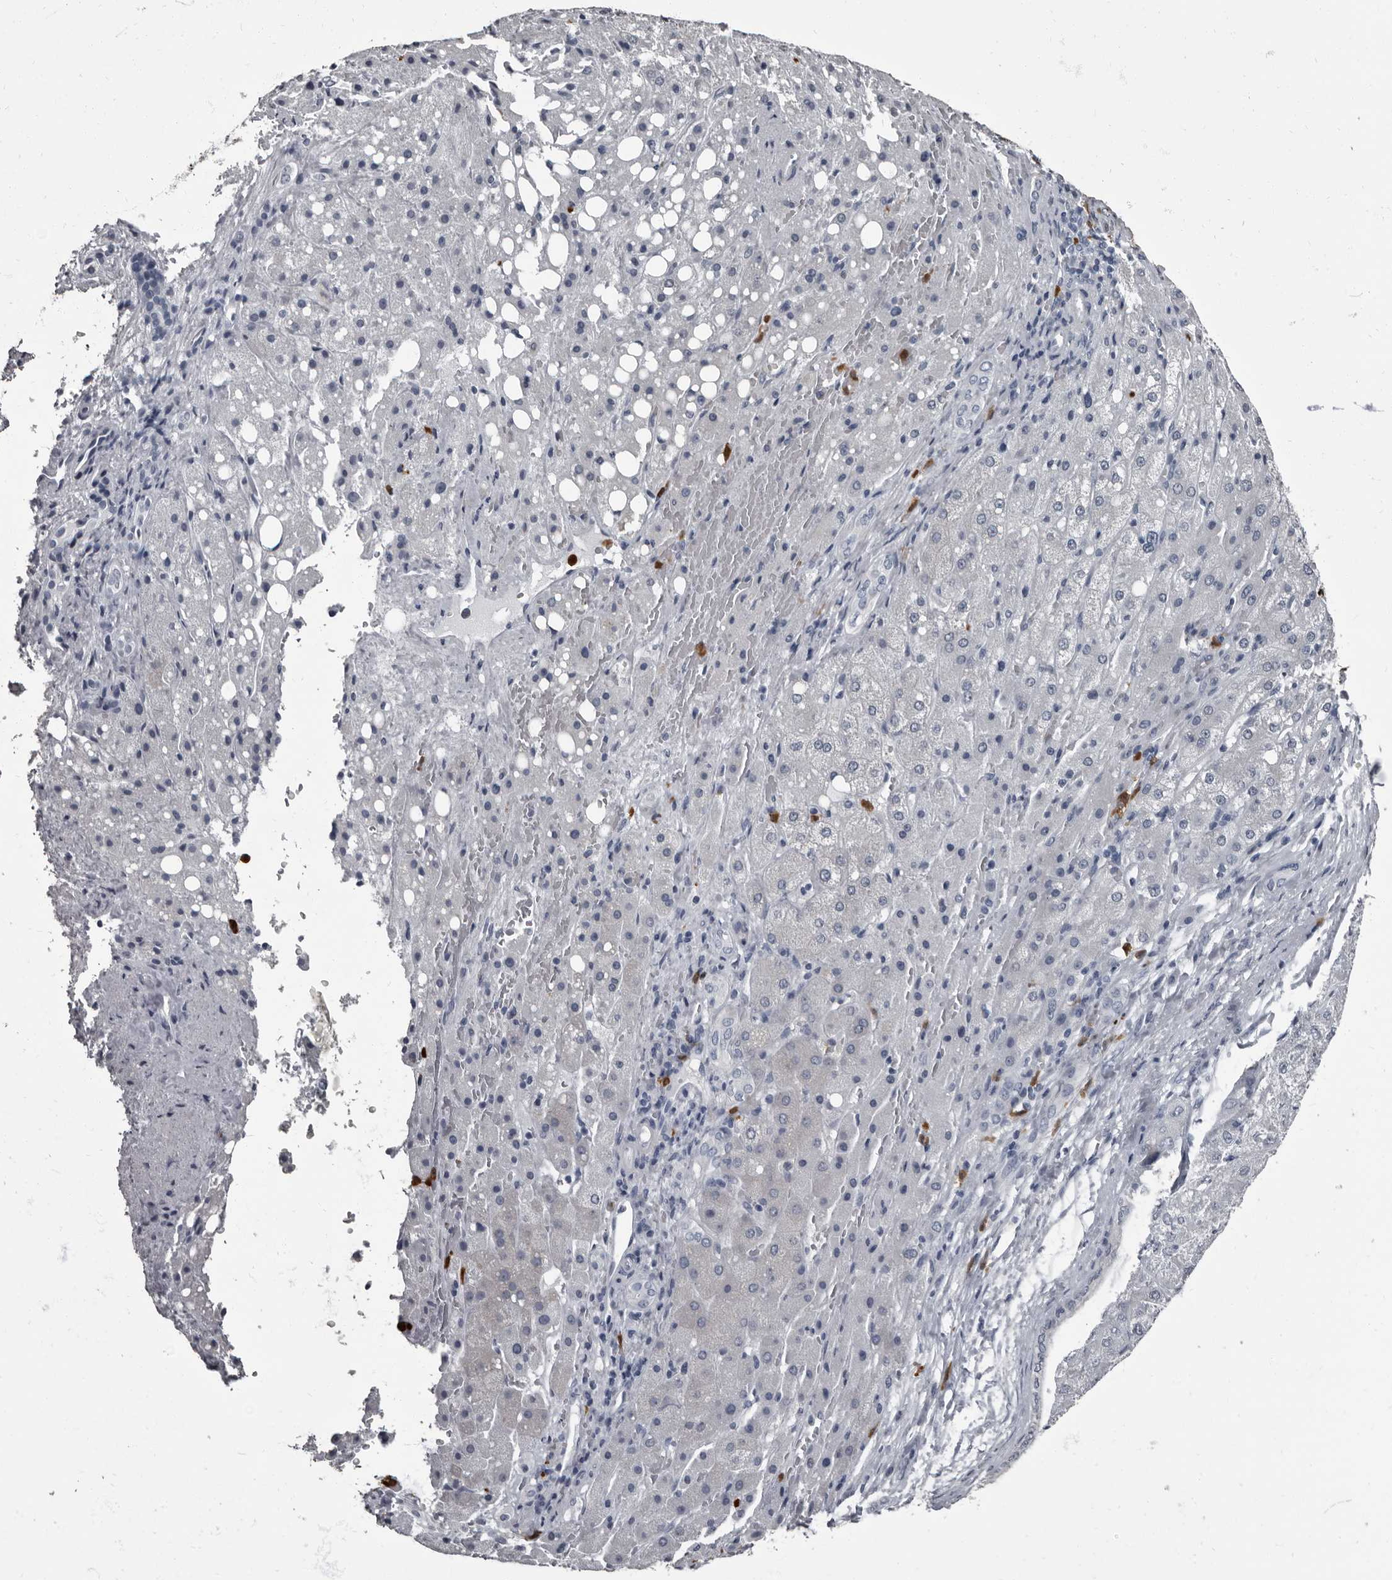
{"staining": {"intensity": "negative", "quantity": "none", "location": "none"}, "tissue": "liver cancer", "cell_type": "Tumor cells", "image_type": "cancer", "snomed": [{"axis": "morphology", "description": "Carcinoma, Hepatocellular, NOS"}, {"axis": "topography", "description": "Liver"}], "caption": "Immunohistochemistry image of human liver hepatocellular carcinoma stained for a protein (brown), which reveals no positivity in tumor cells. (DAB immunohistochemistry with hematoxylin counter stain).", "gene": "TPD52L1", "patient": {"sex": "male", "age": 80}}